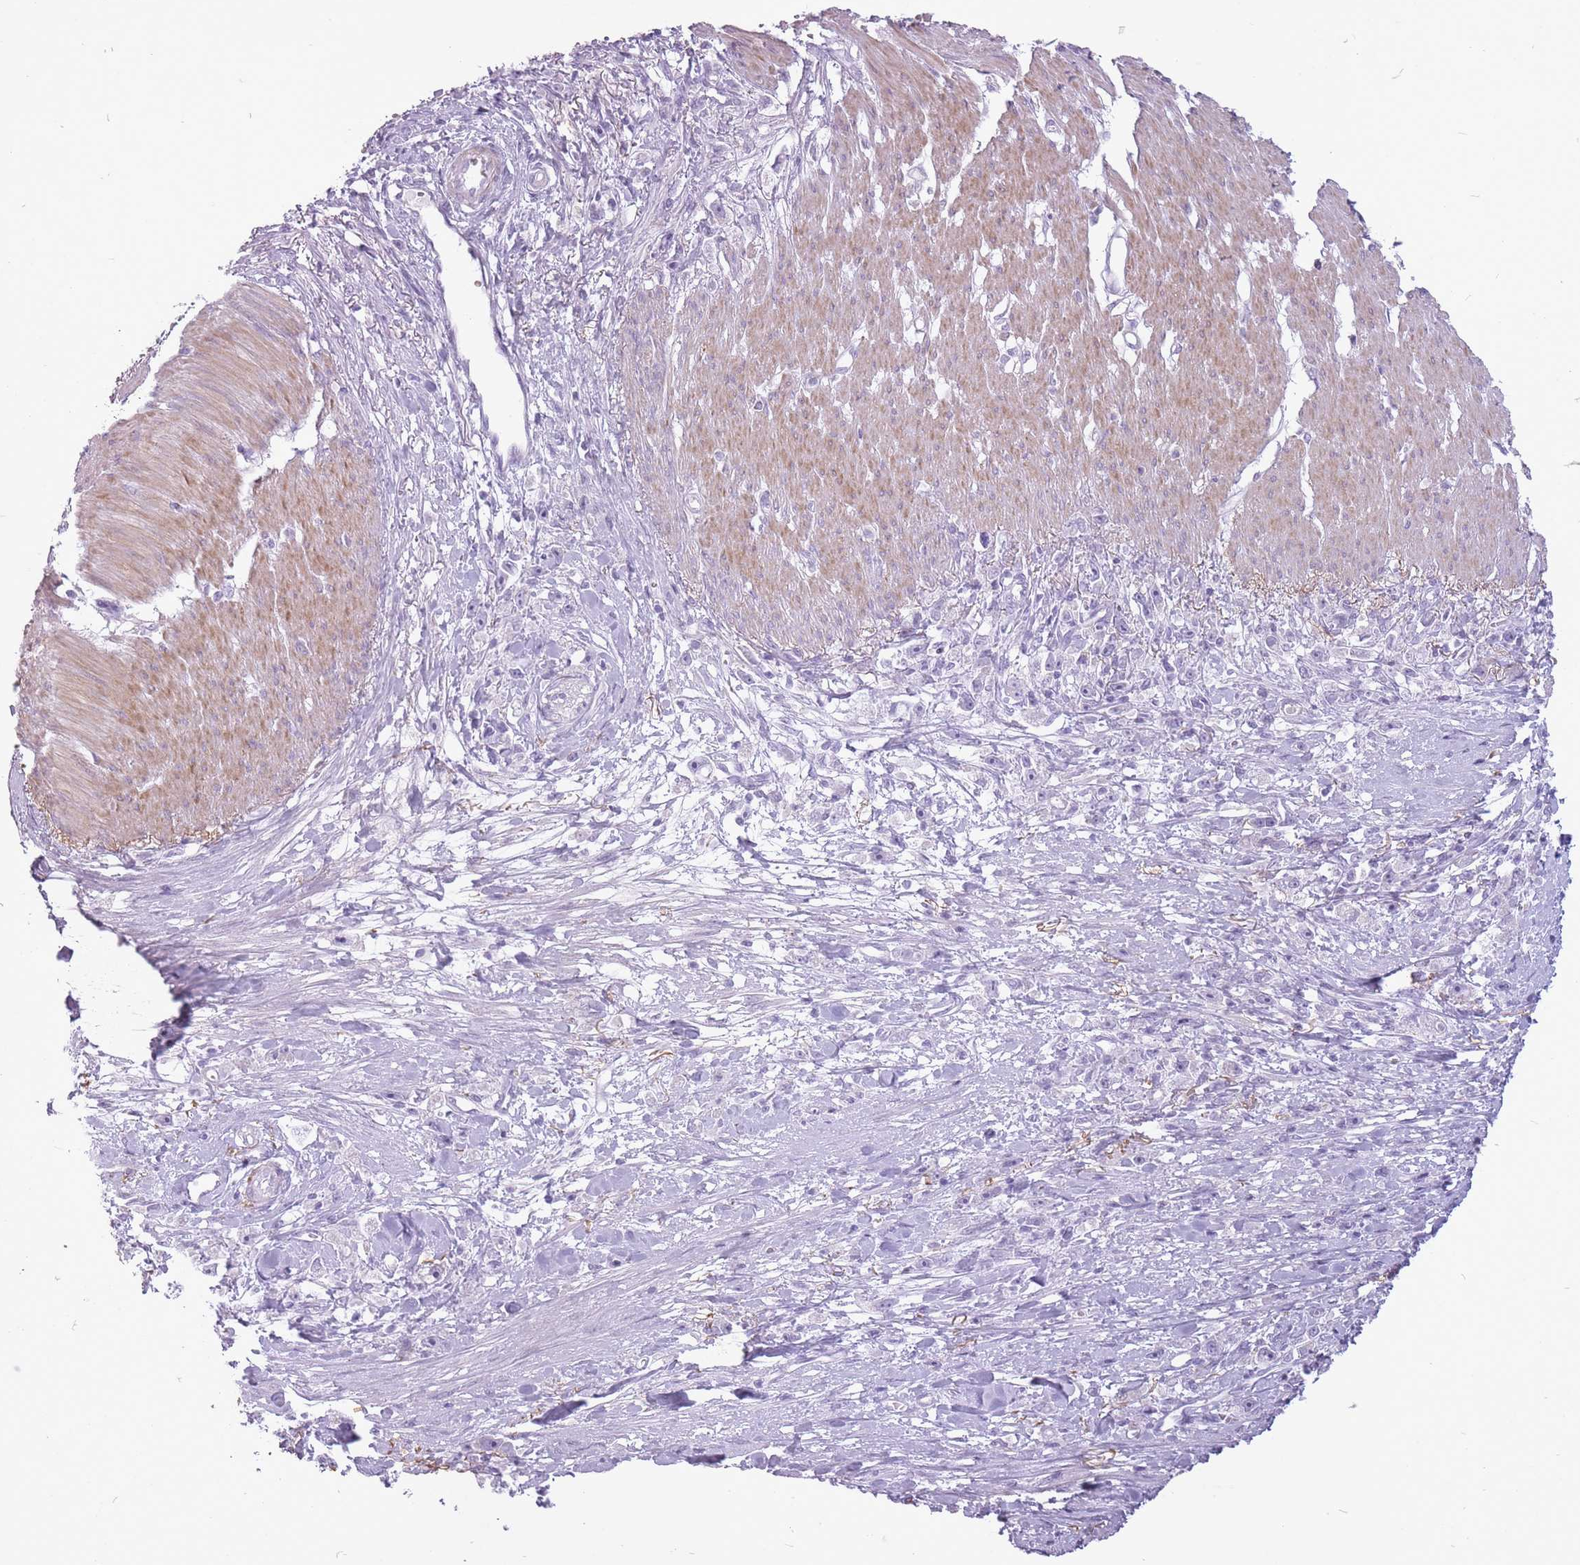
{"staining": {"intensity": "negative", "quantity": "none", "location": "none"}, "tissue": "stomach cancer", "cell_type": "Tumor cells", "image_type": "cancer", "snomed": [{"axis": "morphology", "description": "Adenocarcinoma, NOS"}, {"axis": "topography", "description": "Stomach"}], "caption": "DAB immunohistochemical staining of stomach cancer (adenocarcinoma) reveals no significant staining in tumor cells. The staining is performed using DAB brown chromogen with nuclei counter-stained in using hematoxylin.", "gene": "RFX4", "patient": {"sex": "female", "age": 59}}